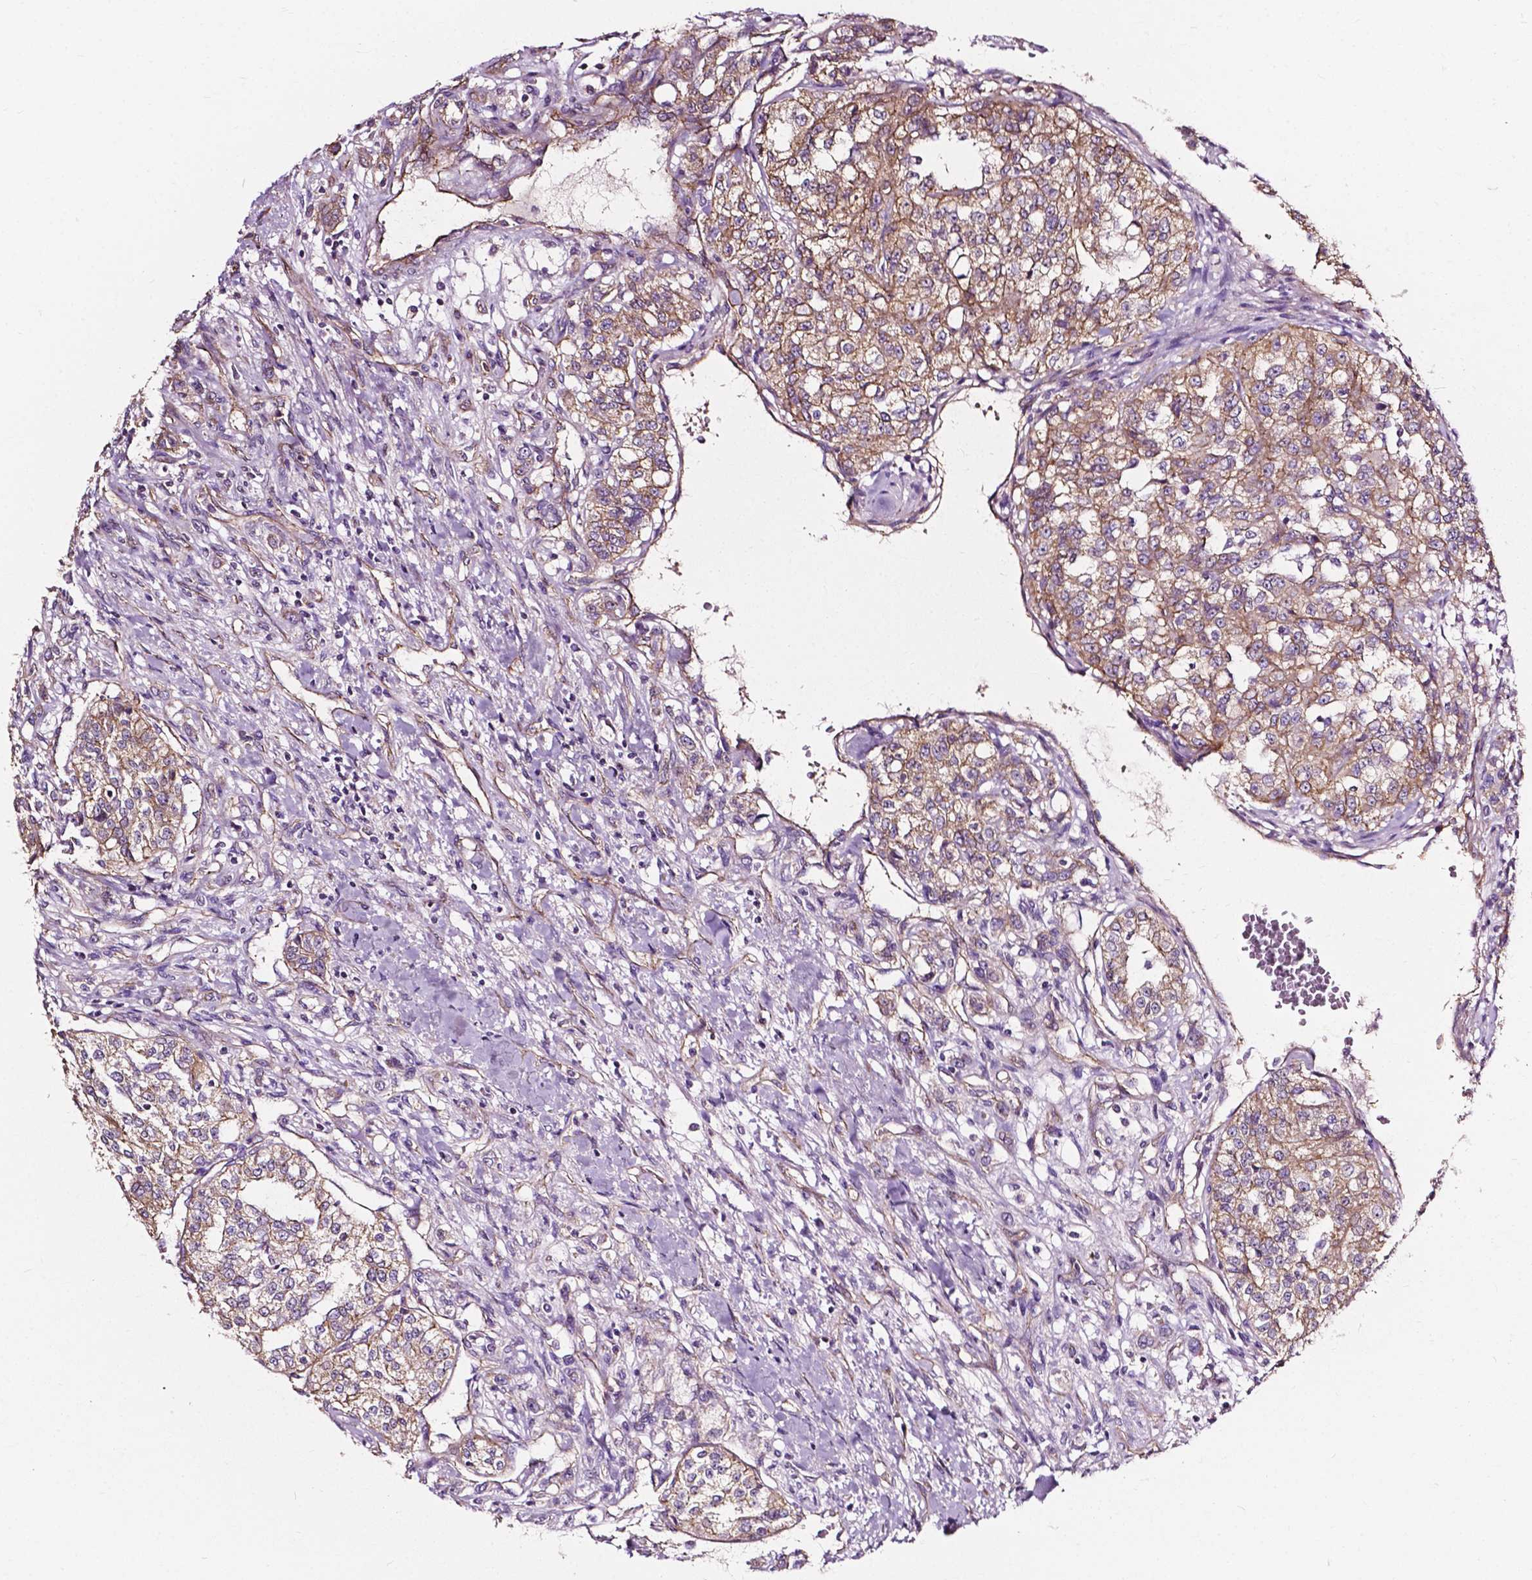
{"staining": {"intensity": "weak", "quantity": ">75%", "location": "cytoplasmic/membranous"}, "tissue": "renal cancer", "cell_type": "Tumor cells", "image_type": "cancer", "snomed": [{"axis": "morphology", "description": "Adenocarcinoma, NOS"}, {"axis": "topography", "description": "Kidney"}], "caption": "This histopathology image displays immunohistochemistry staining of human renal cancer, with low weak cytoplasmic/membranous positivity in about >75% of tumor cells.", "gene": "ATG16L1", "patient": {"sex": "female", "age": 63}}